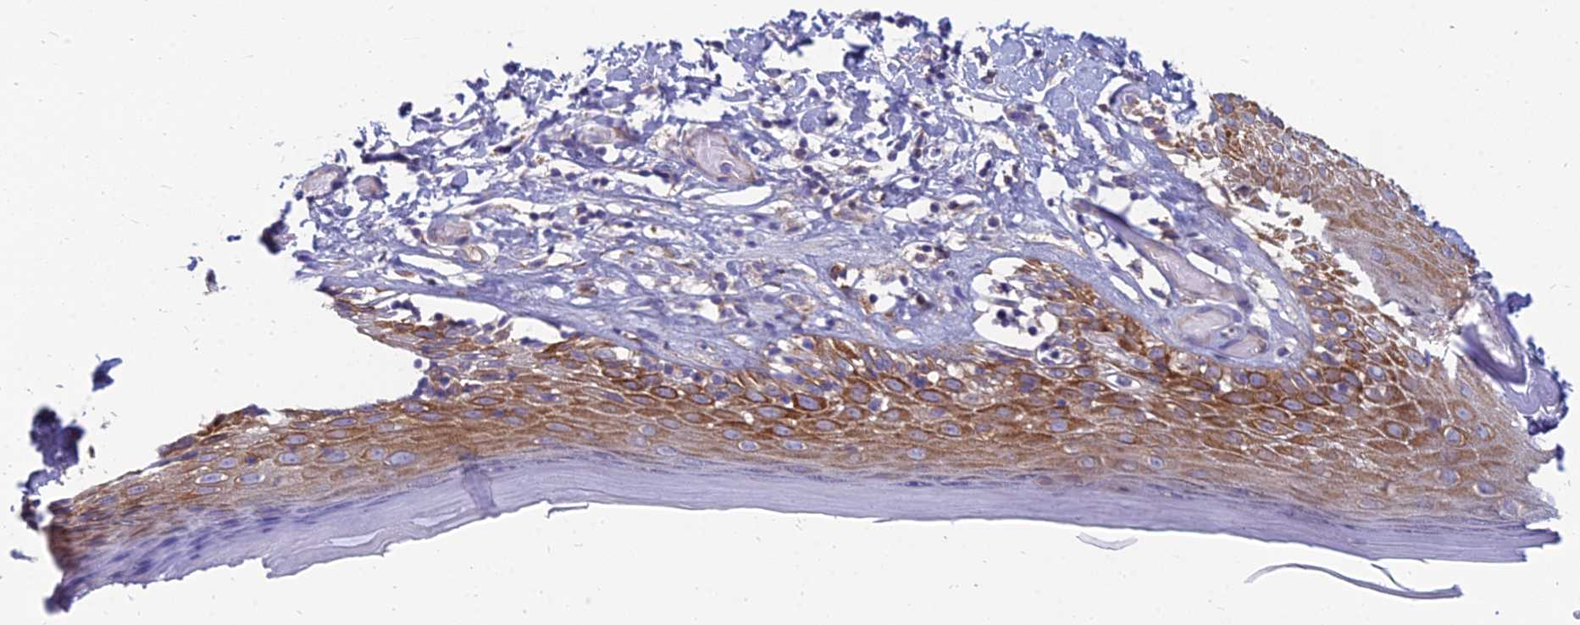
{"staining": {"intensity": "strong", "quantity": "25%-75%", "location": "cytoplasmic/membranous"}, "tissue": "skin", "cell_type": "Epidermal cells", "image_type": "normal", "snomed": [{"axis": "morphology", "description": "Normal tissue, NOS"}, {"axis": "topography", "description": "Adipose tissue"}, {"axis": "topography", "description": "Vascular tissue"}, {"axis": "topography", "description": "Vulva"}, {"axis": "topography", "description": "Peripheral nerve tissue"}], "caption": "The immunohistochemical stain highlights strong cytoplasmic/membranous positivity in epidermal cells of benign skin.", "gene": "TXLNA", "patient": {"sex": "female", "age": 86}}